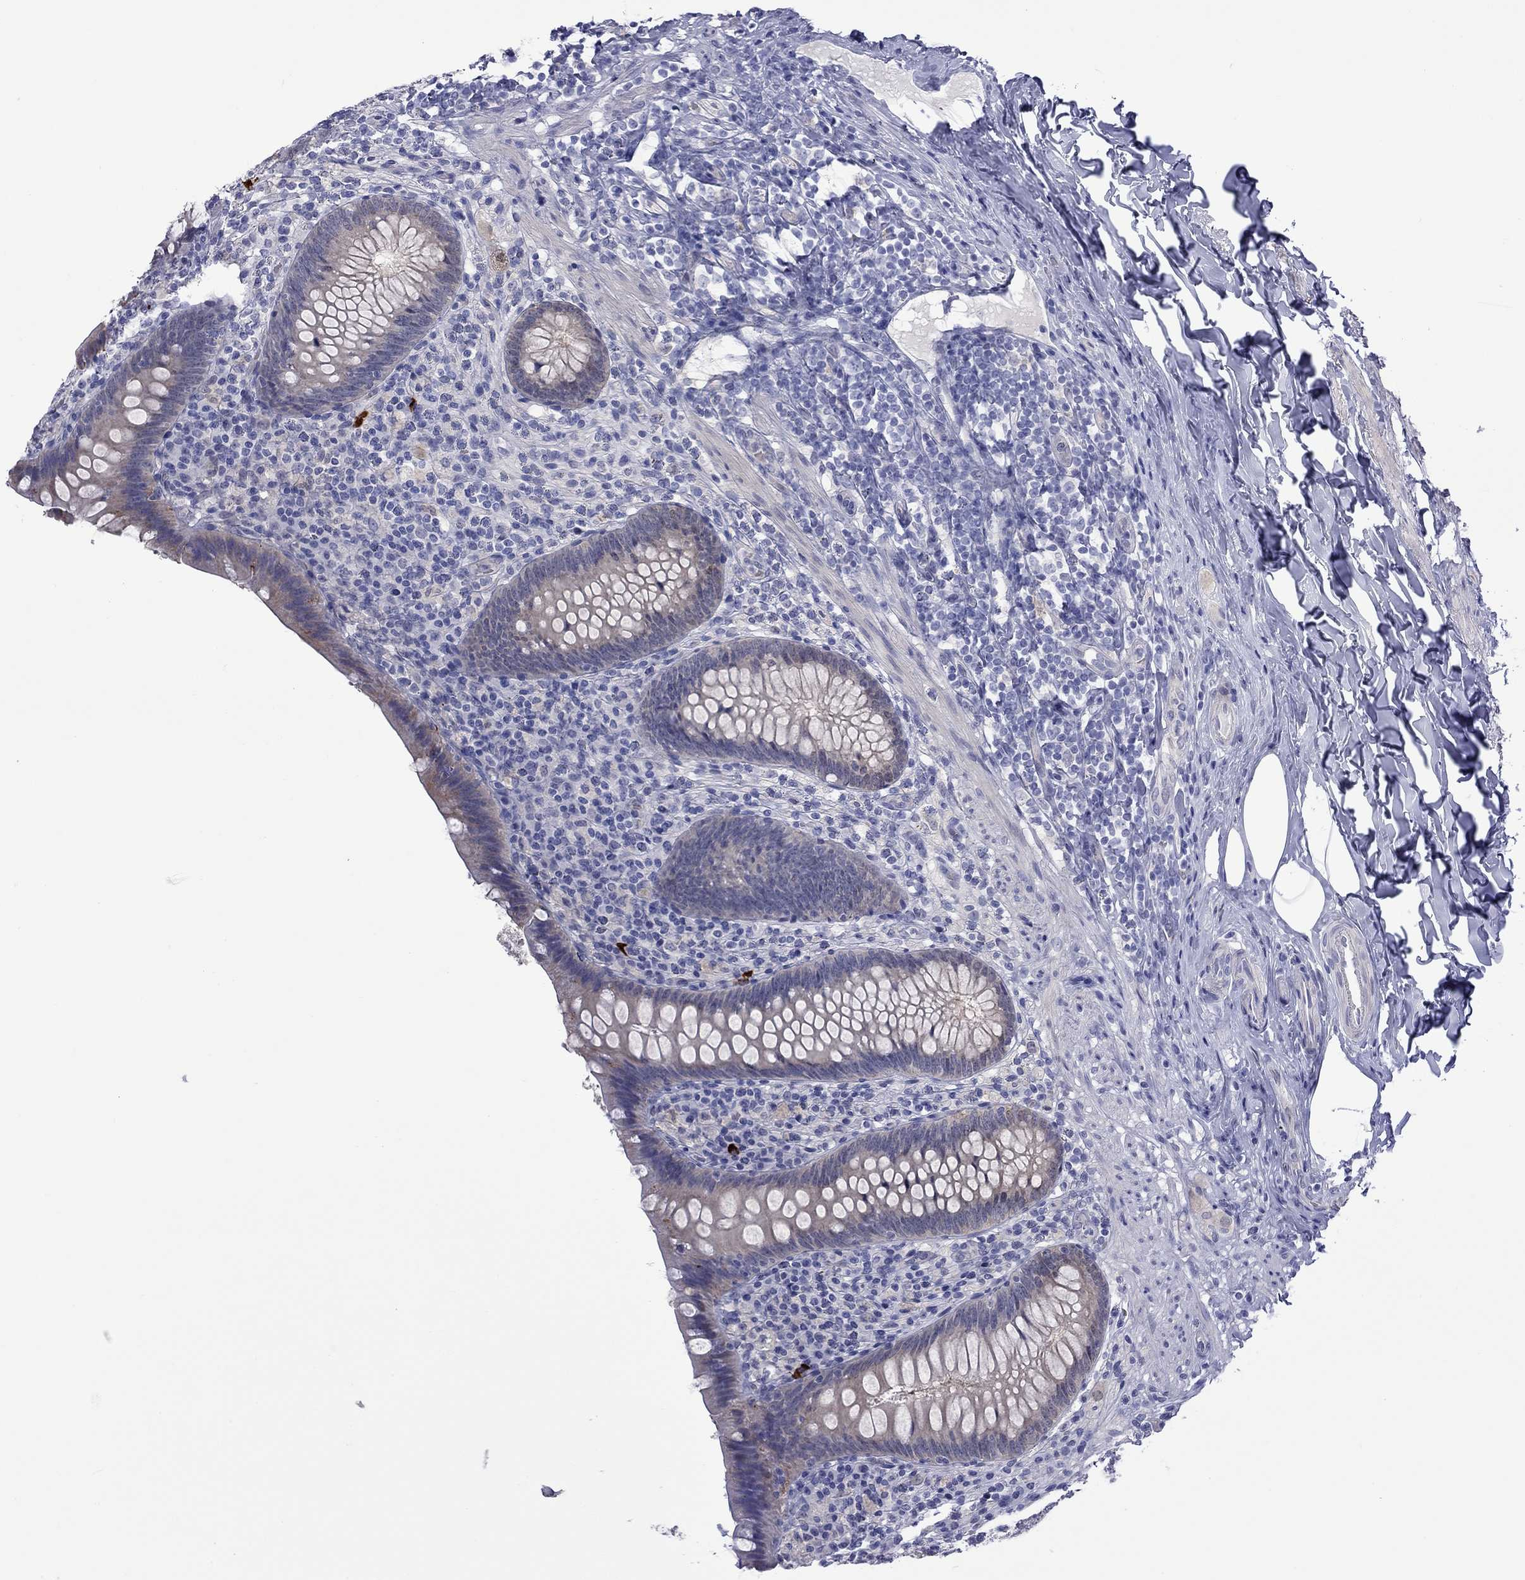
{"staining": {"intensity": "weak", "quantity": "<25%", "location": "cytoplasmic/membranous"}, "tissue": "appendix", "cell_type": "Glandular cells", "image_type": "normal", "snomed": [{"axis": "morphology", "description": "Normal tissue, NOS"}, {"axis": "topography", "description": "Appendix"}], "caption": "IHC of unremarkable appendix exhibits no staining in glandular cells. (DAB immunohistochemistry (IHC) with hematoxylin counter stain).", "gene": "CTNNBIP1", "patient": {"sex": "male", "age": 47}}